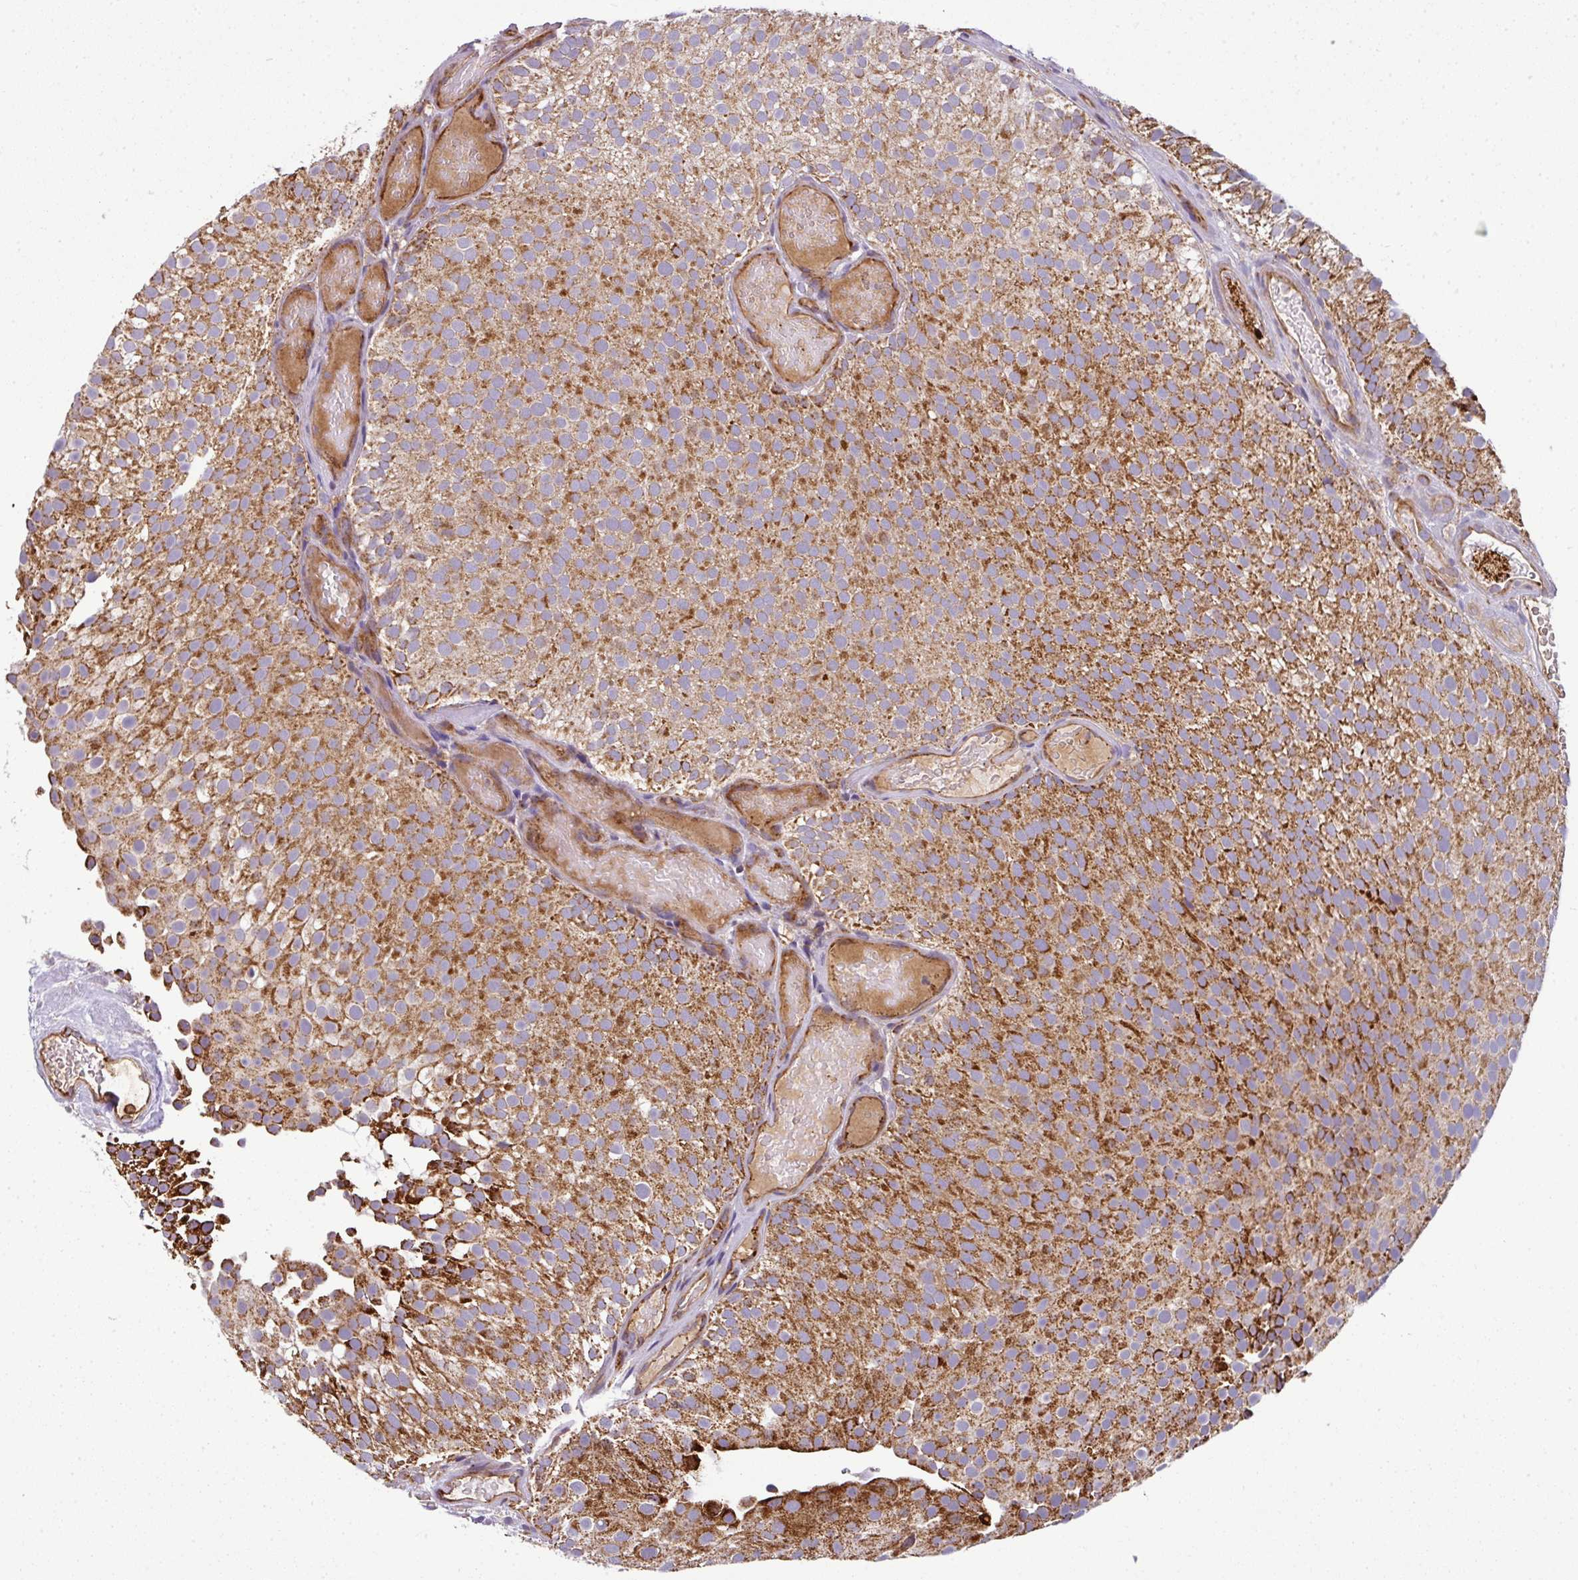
{"staining": {"intensity": "strong", "quantity": ">75%", "location": "cytoplasmic/membranous"}, "tissue": "urothelial cancer", "cell_type": "Tumor cells", "image_type": "cancer", "snomed": [{"axis": "morphology", "description": "Urothelial carcinoma, Low grade"}, {"axis": "topography", "description": "Urinary bladder"}], "caption": "Strong cytoplasmic/membranous expression for a protein is appreciated in approximately >75% of tumor cells of urothelial cancer using immunohistochemistry.", "gene": "PRELID3B", "patient": {"sex": "male", "age": 78}}